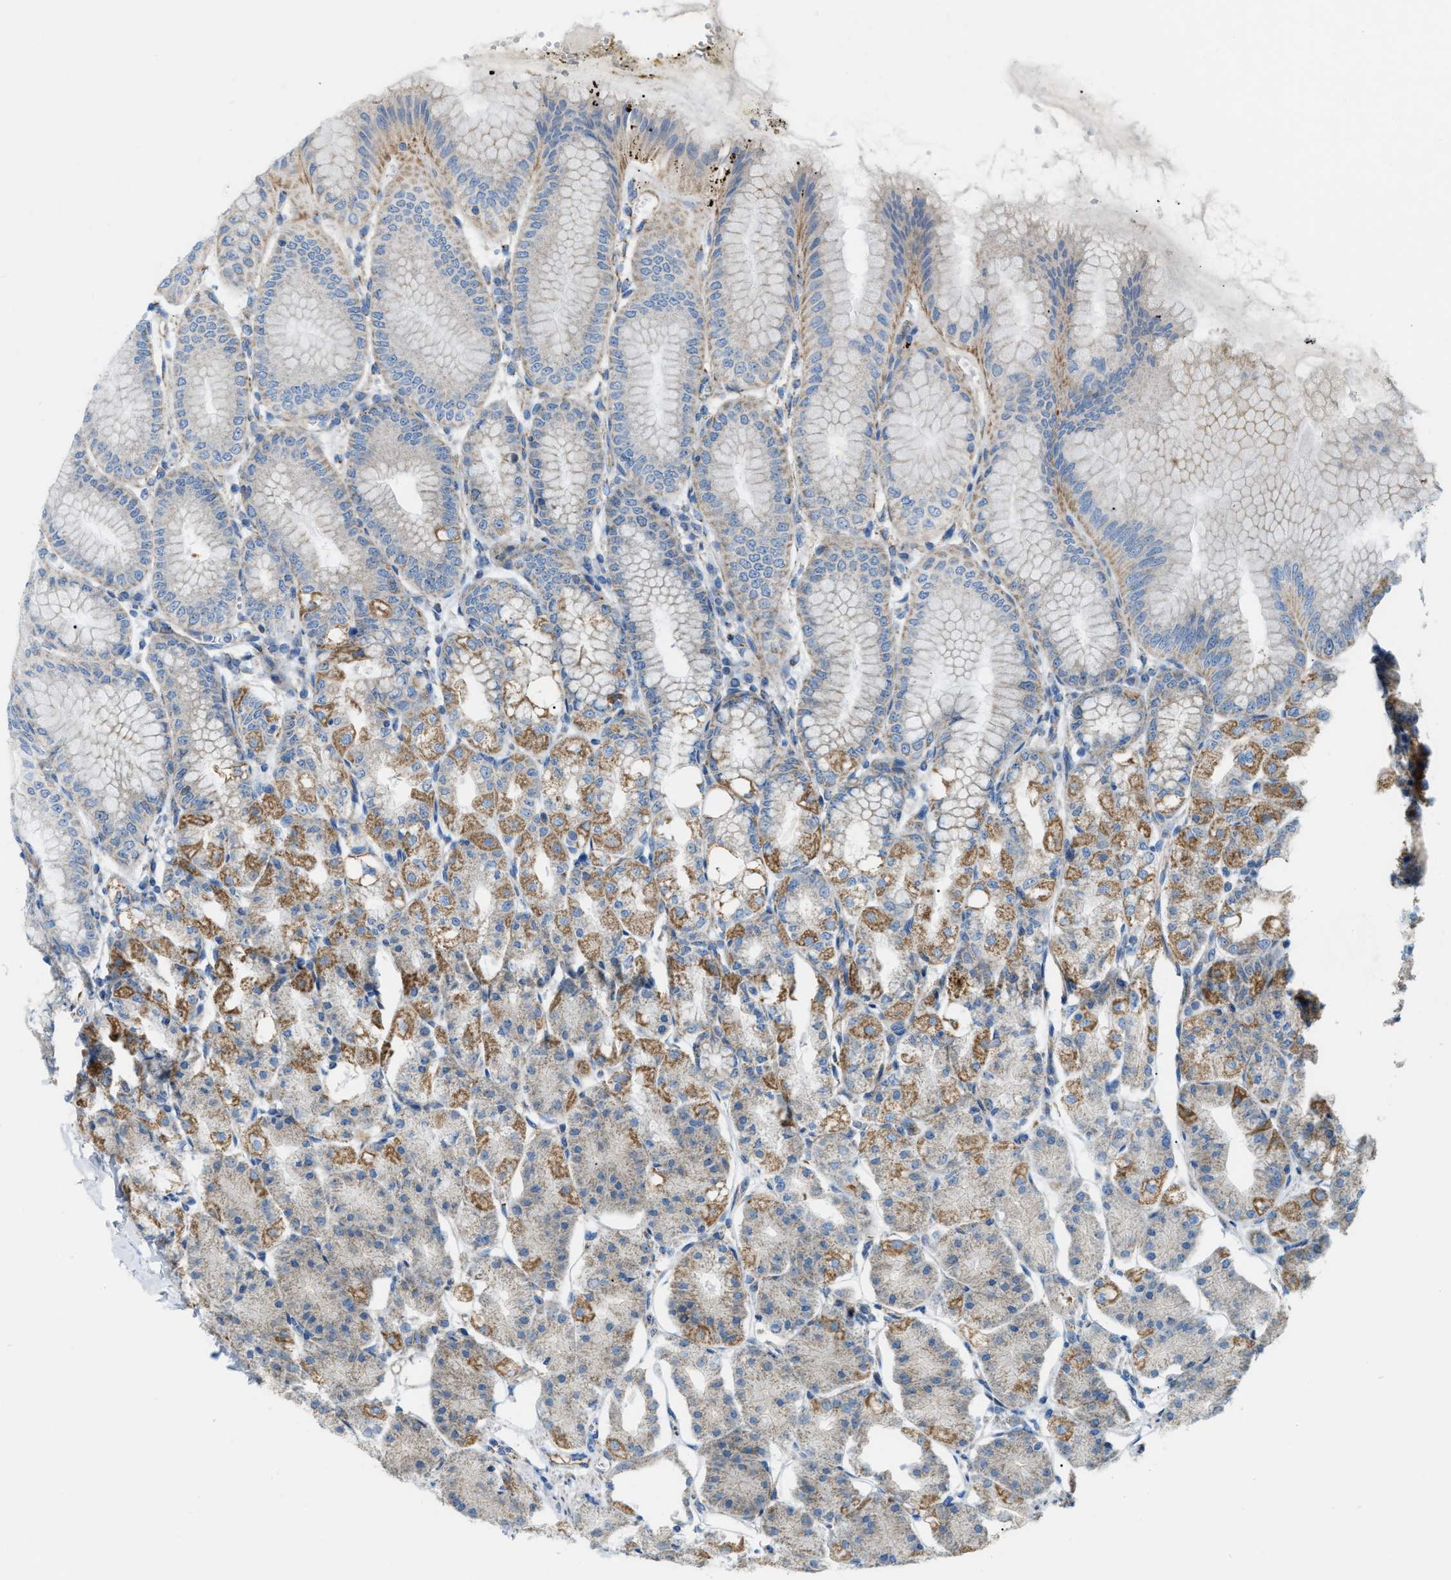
{"staining": {"intensity": "moderate", "quantity": "25%-75%", "location": "cytoplasmic/membranous"}, "tissue": "stomach", "cell_type": "Glandular cells", "image_type": "normal", "snomed": [{"axis": "morphology", "description": "Normal tissue, NOS"}, {"axis": "topography", "description": "Stomach, lower"}], "caption": "A photomicrograph of human stomach stained for a protein reveals moderate cytoplasmic/membranous brown staining in glandular cells.", "gene": "JADE1", "patient": {"sex": "male", "age": 71}}